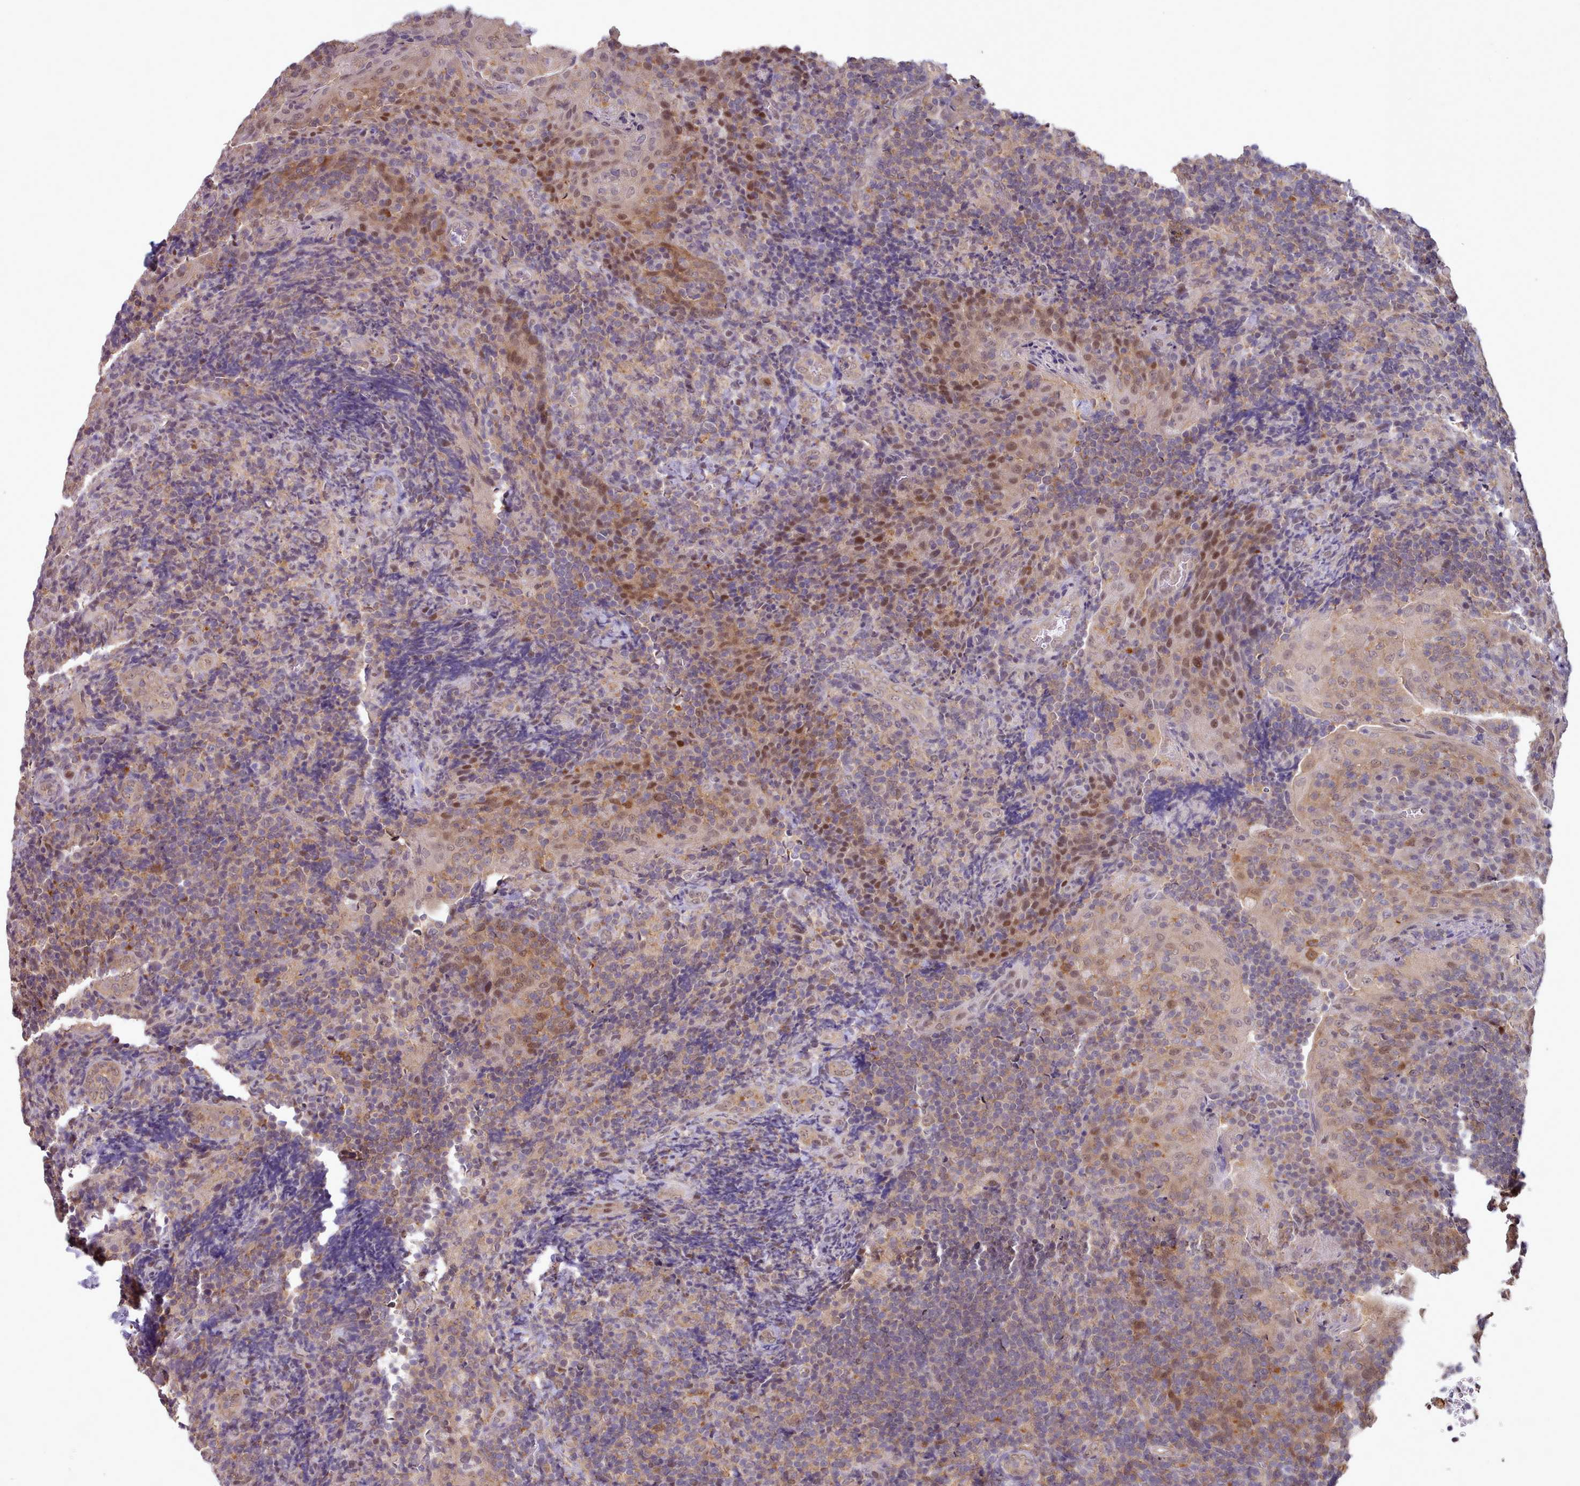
{"staining": {"intensity": "moderate", "quantity": ">75%", "location": "cytoplasmic/membranous"}, "tissue": "tonsil", "cell_type": "Germinal center cells", "image_type": "normal", "snomed": [{"axis": "morphology", "description": "Normal tissue, NOS"}, {"axis": "topography", "description": "Tonsil"}], "caption": "Immunohistochemistry image of benign tonsil stained for a protein (brown), which exhibits medium levels of moderate cytoplasmic/membranous positivity in approximately >75% of germinal center cells.", "gene": "CES3", "patient": {"sex": "male", "age": 17}}